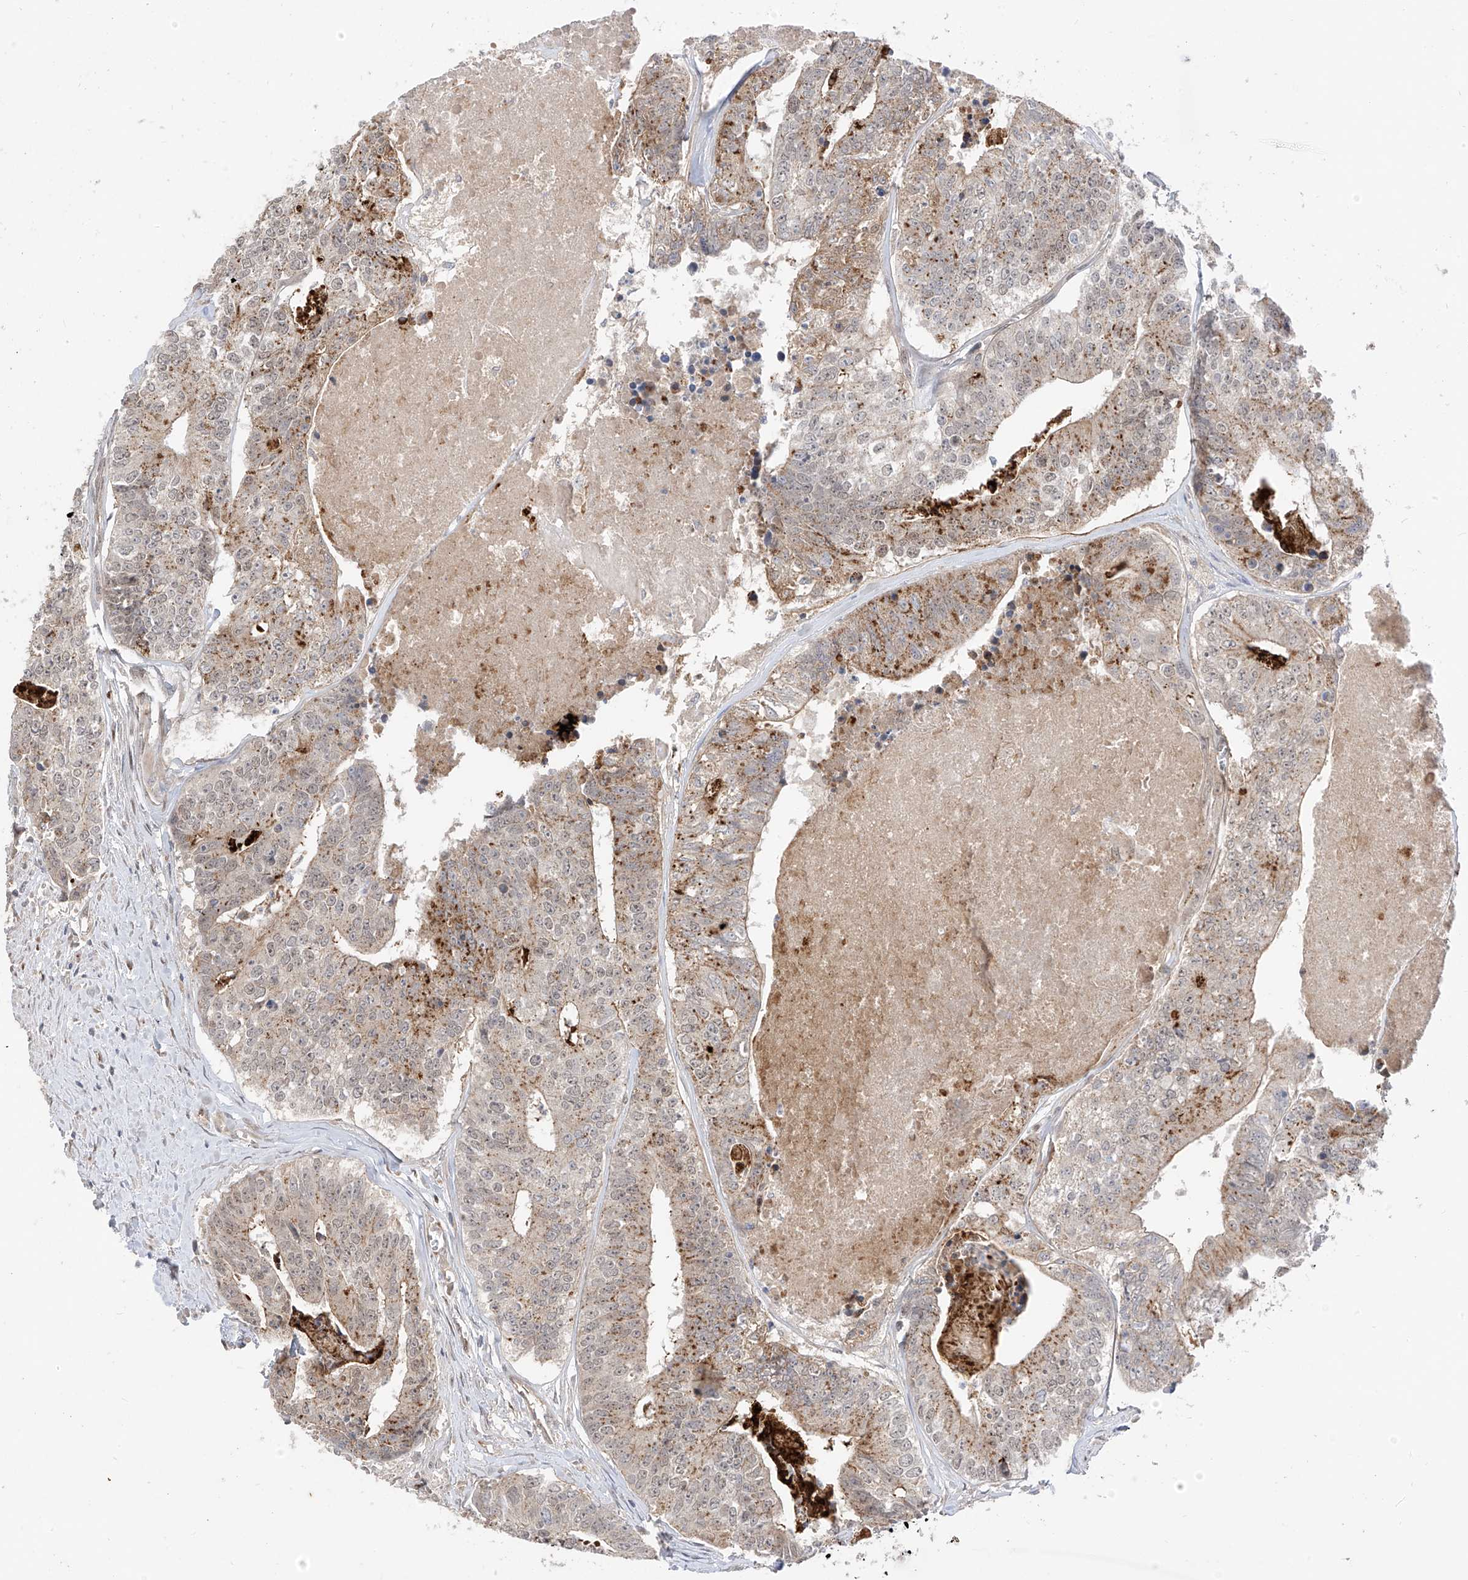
{"staining": {"intensity": "strong", "quantity": "<25%", "location": "cytoplasmic/membranous"}, "tissue": "colorectal cancer", "cell_type": "Tumor cells", "image_type": "cancer", "snomed": [{"axis": "morphology", "description": "Adenocarcinoma, NOS"}, {"axis": "topography", "description": "Colon"}], "caption": "This is a photomicrograph of IHC staining of adenocarcinoma (colorectal), which shows strong staining in the cytoplasmic/membranous of tumor cells.", "gene": "MRTFA", "patient": {"sex": "female", "age": 67}}